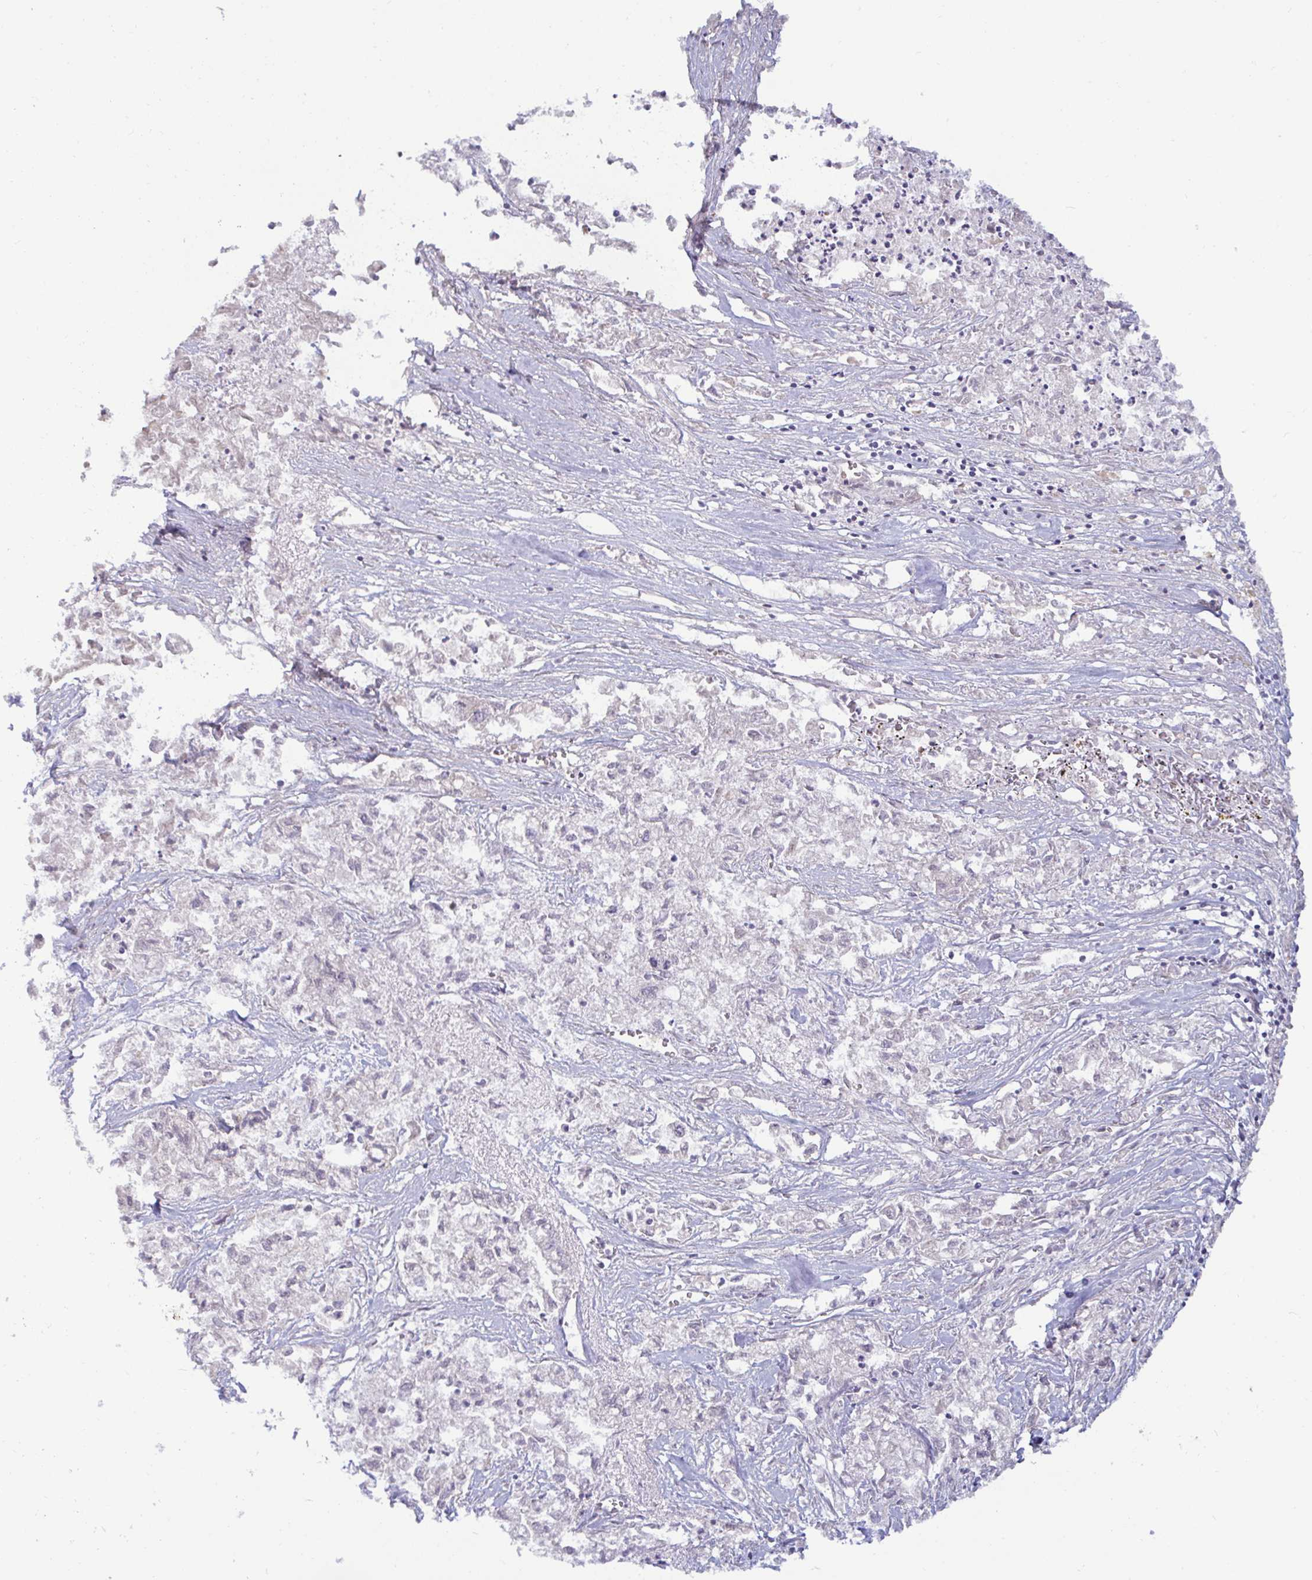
{"staining": {"intensity": "negative", "quantity": "none", "location": "none"}, "tissue": "pancreatic cancer", "cell_type": "Tumor cells", "image_type": "cancer", "snomed": [{"axis": "morphology", "description": "Adenocarcinoma, NOS"}, {"axis": "topography", "description": "Pancreas"}], "caption": "Human pancreatic cancer (adenocarcinoma) stained for a protein using immunohistochemistry demonstrates no expression in tumor cells.", "gene": "GSTM1", "patient": {"sex": "male", "age": 72}}